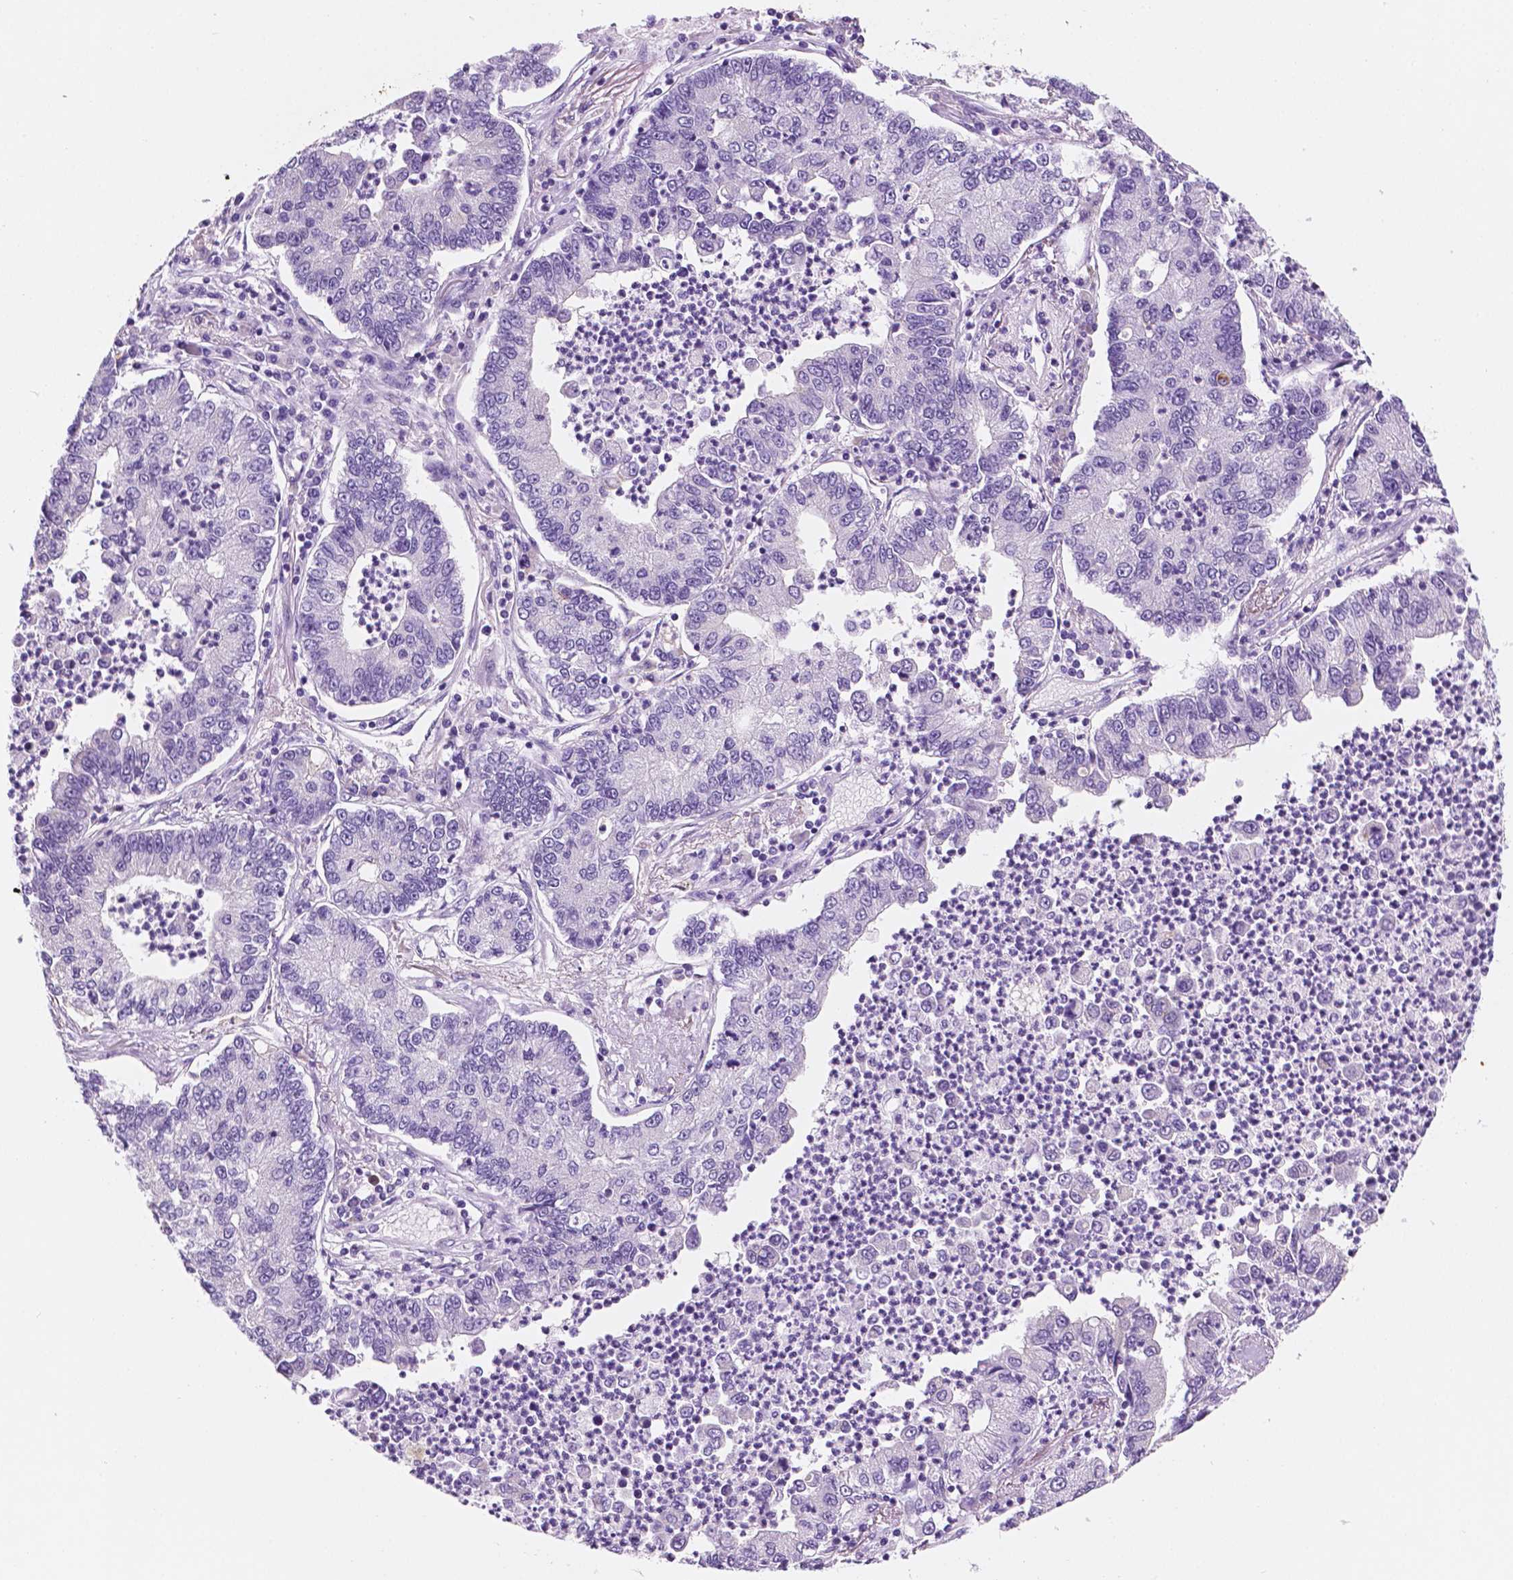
{"staining": {"intensity": "negative", "quantity": "none", "location": "none"}, "tissue": "lung cancer", "cell_type": "Tumor cells", "image_type": "cancer", "snomed": [{"axis": "morphology", "description": "Adenocarcinoma, NOS"}, {"axis": "topography", "description": "Lung"}], "caption": "IHC of human lung cancer (adenocarcinoma) demonstrates no expression in tumor cells.", "gene": "PPL", "patient": {"sex": "female", "age": 57}}